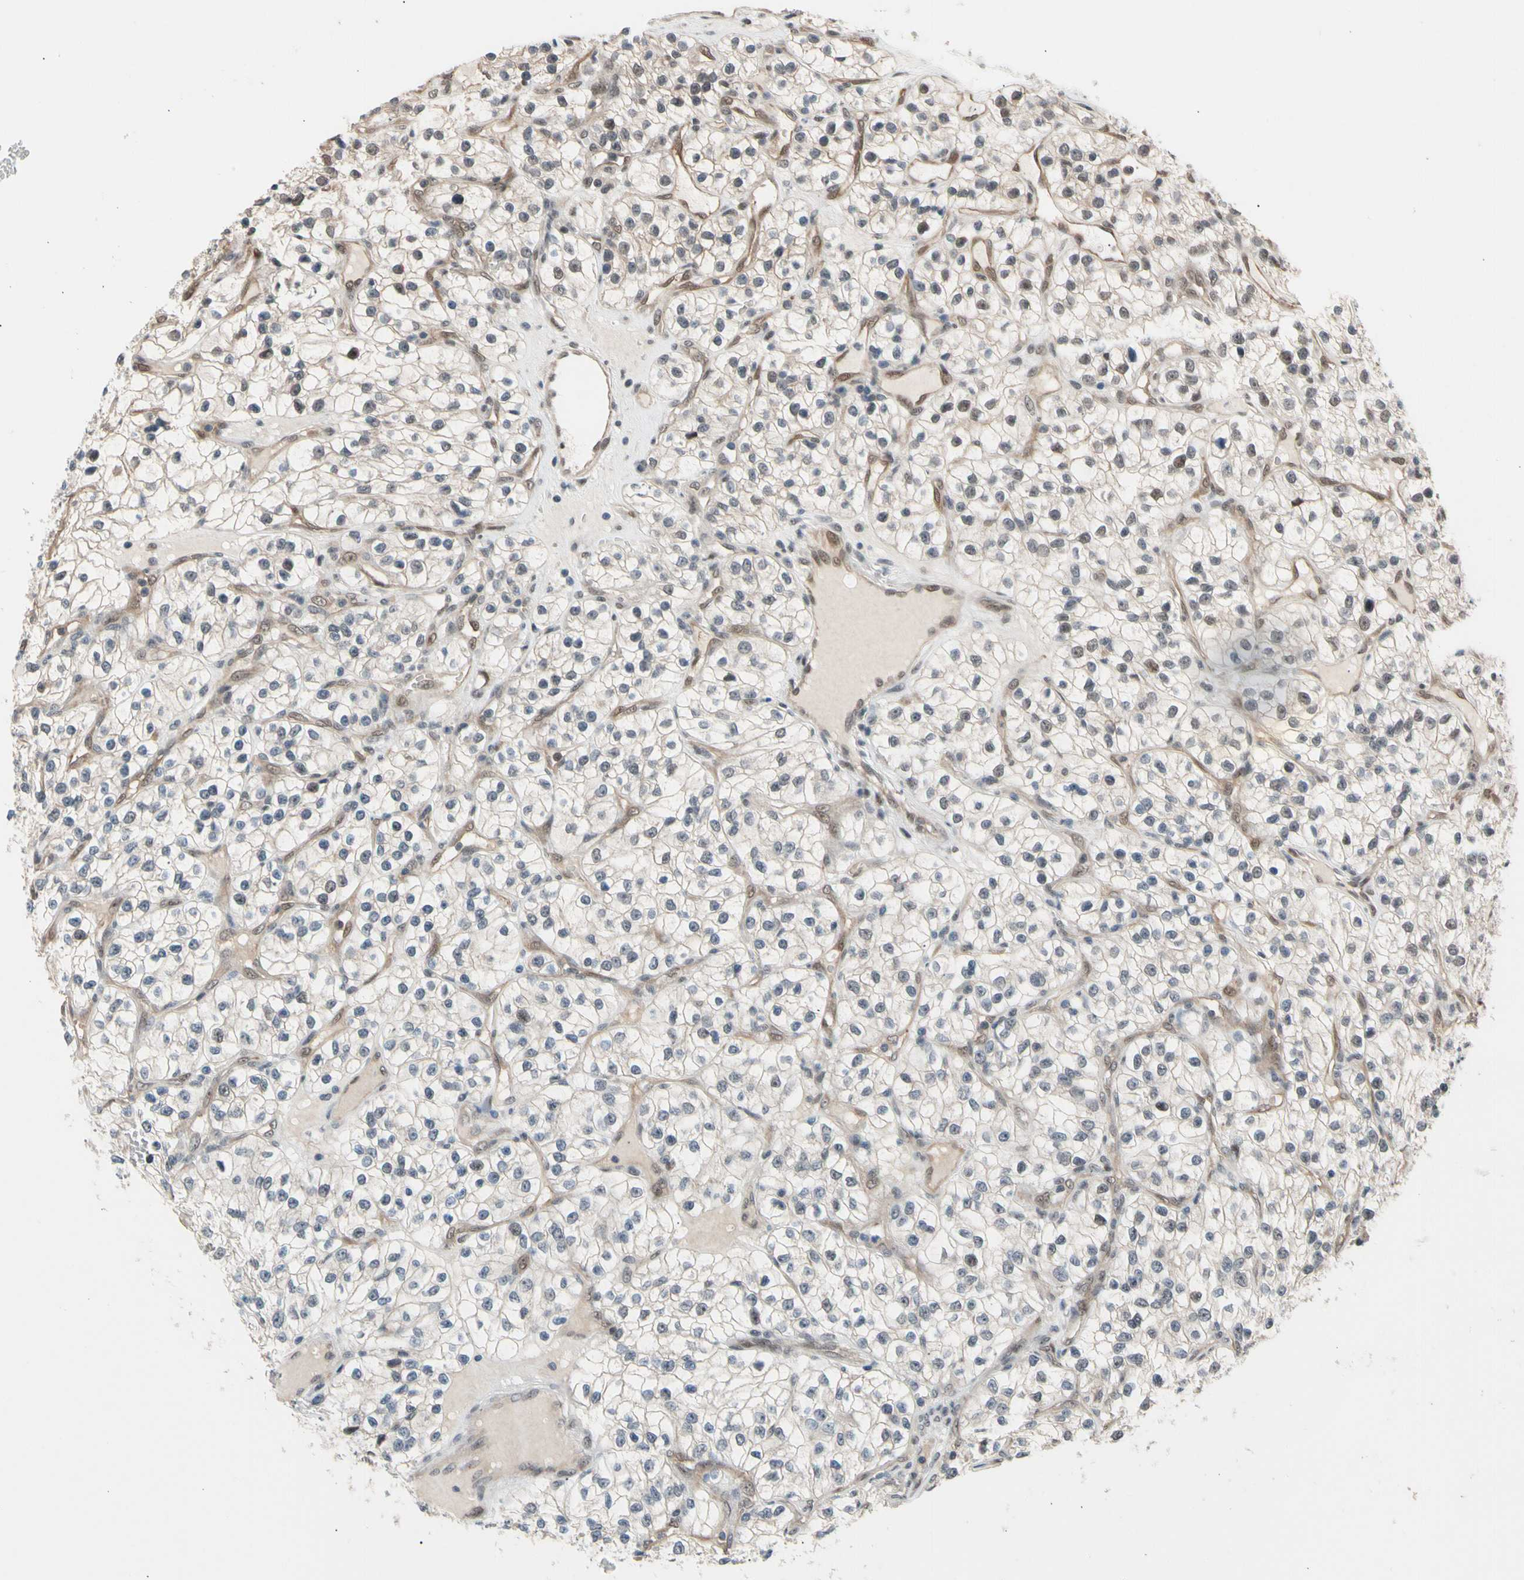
{"staining": {"intensity": "weak", "quantity": "<25%", "location": "cytoplasmic/membranous,nuclear"}, "tissue": "renal cancer", "cell_type": "Tumor cells", "image_type": "cancer", "snomed": [{"axis": "morphology", "description": "Adenocarcinoma, NOS"}, {"axis": "topography", "description": "Kidney"}], "caption": "Immunohistochemical staining of human renal adenocarcinoma reveals no significant positivity in tumor cells.", "gene": "NGEF", "patient": {"sex": "female", "age": 57}}